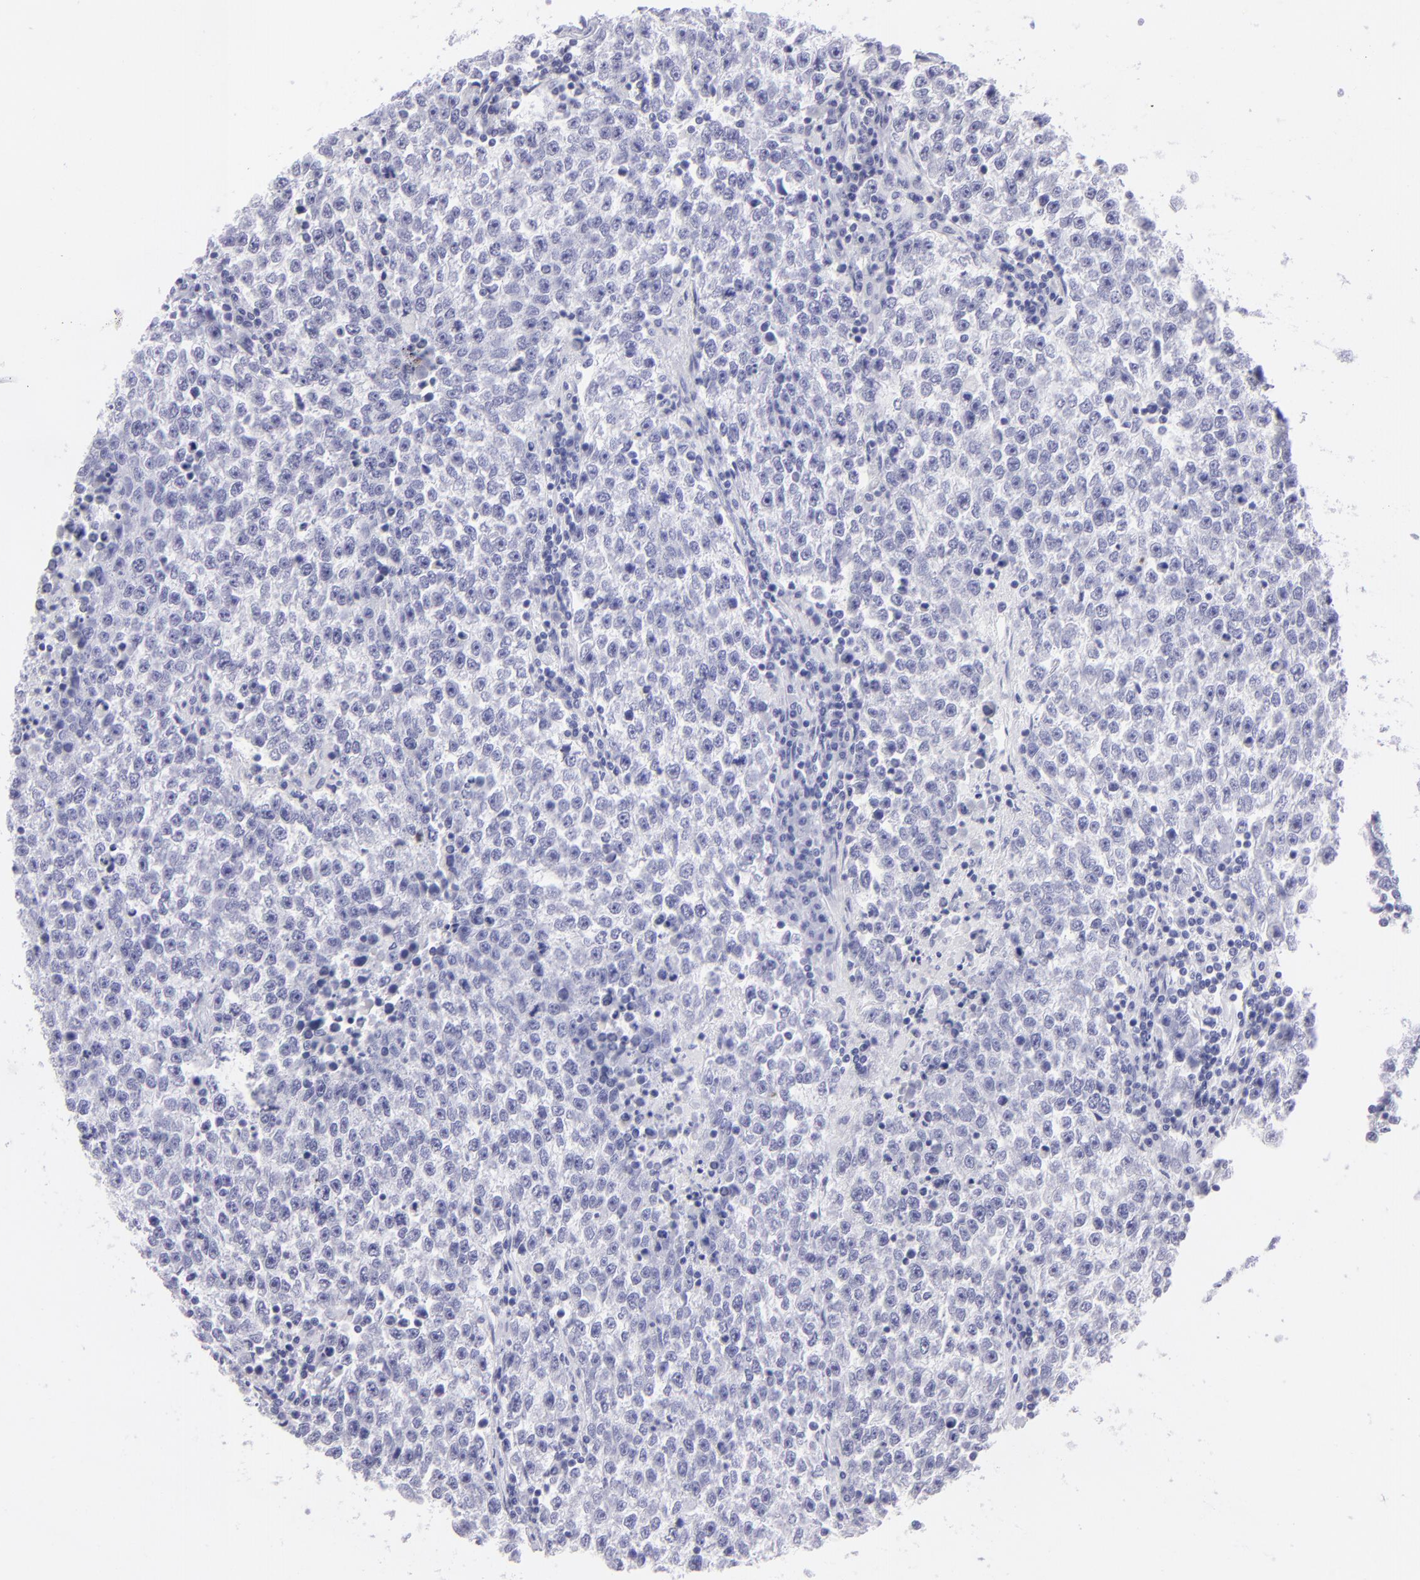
{"staining": {"intensity": "negative", "quantity": "none", "location": "none"}, "tissue": "testis cancer", "cell_type": "Tumor cells", "image_type": "cancer", "snomed": [{"axis": "morphology", "description": "Seminoma, NOS"}, {"axis": "topography", "description": "Testis"}], "caption": "The image exhibits no staining of tumor cells in seminoma (testis). The staining is performed using DAB brown chromogen with nuclei counter-stained in using hematoxylin.", "gene": "SLC1A3", "patient": {"sex": "male", "age": 36}}